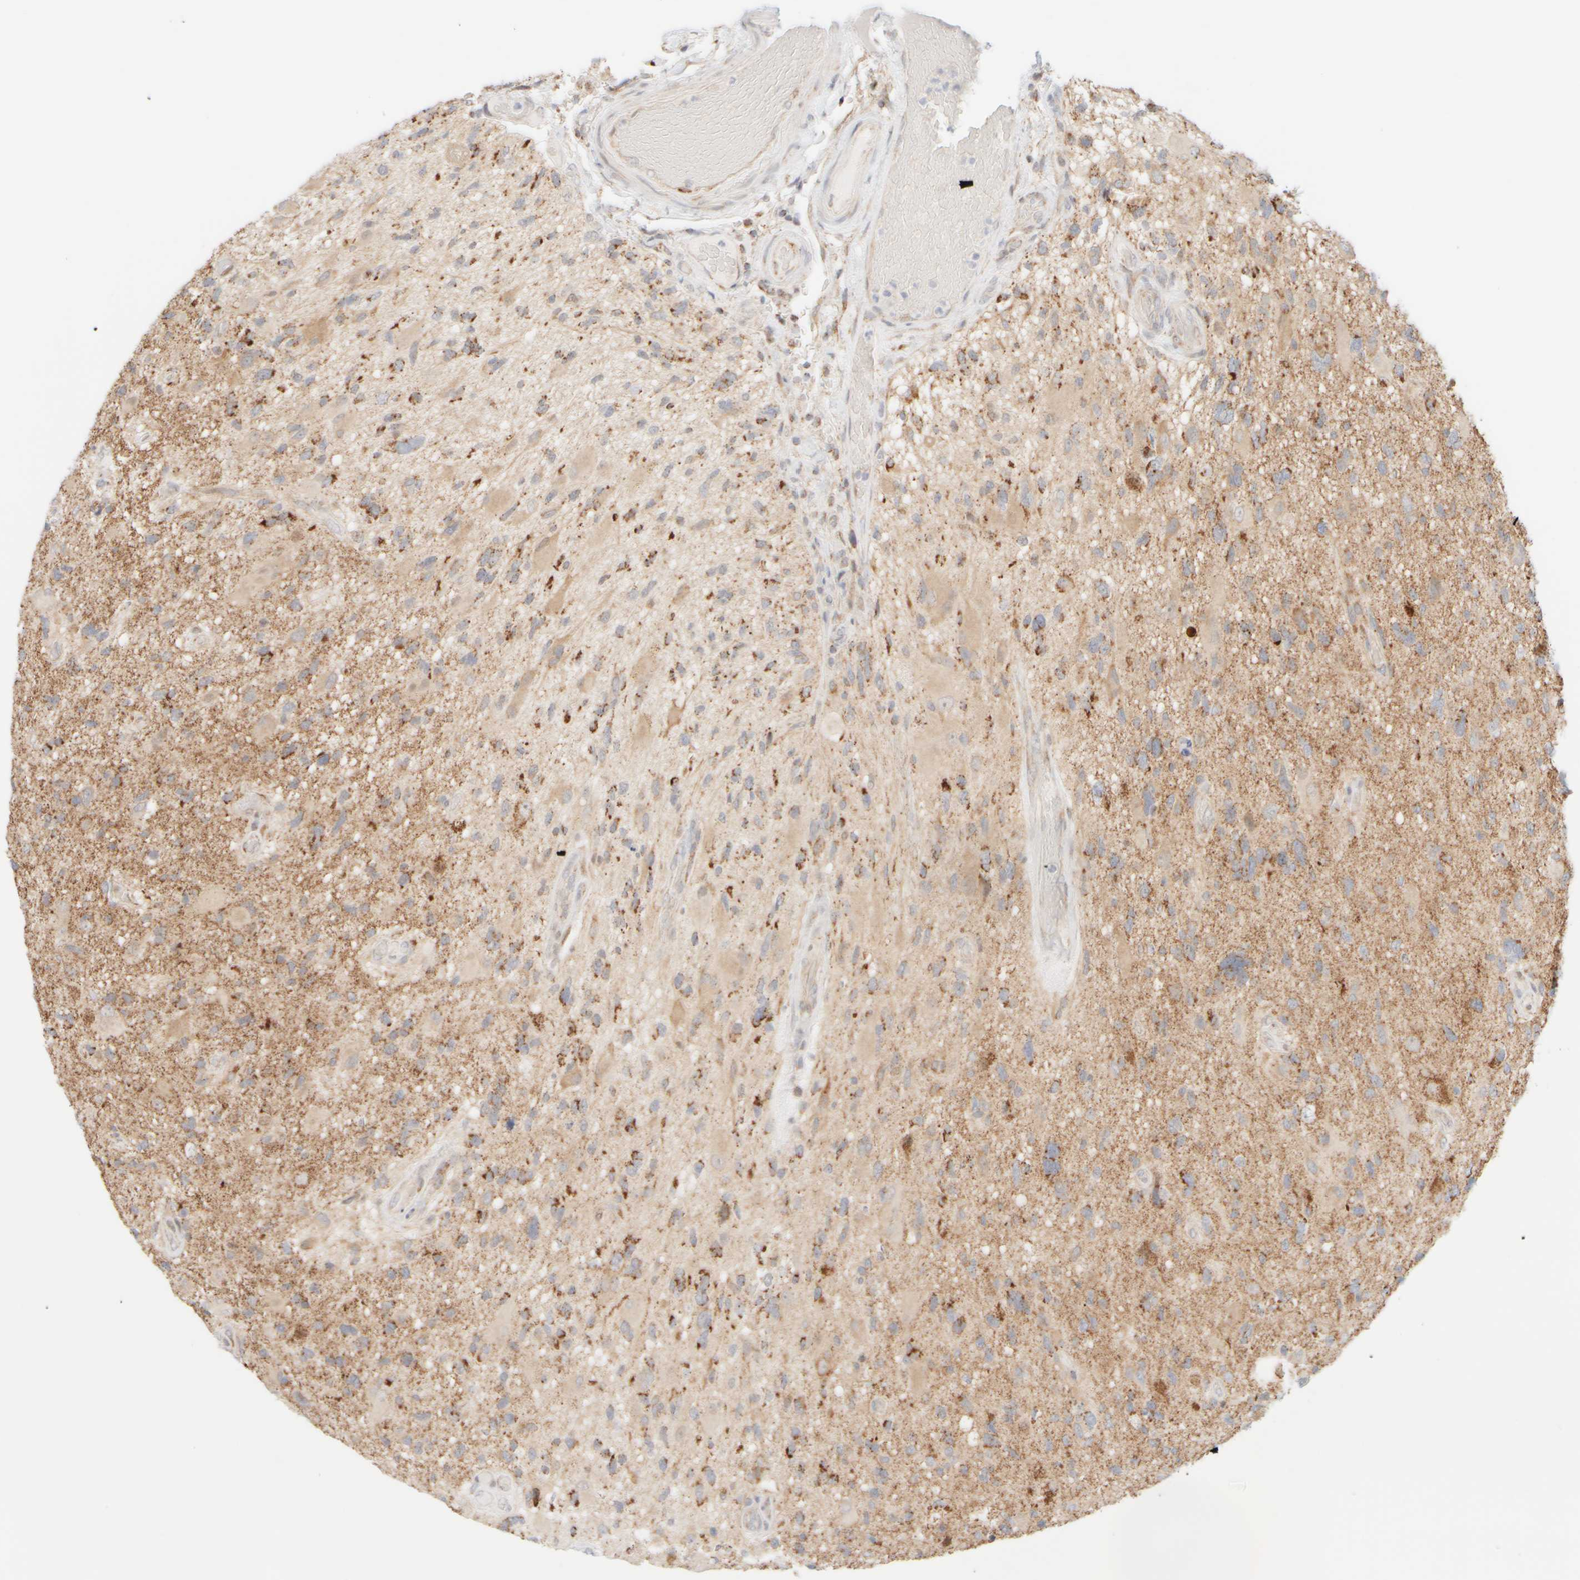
{"staining": {"intensity": "weak", "quantity": ">75%", "location": "cytoplasmic/membranous"}, "tissue": "glioma", "cell_type": "Tumor cells", "image_type": "cancer", "snomed": [{"axis": "morphology", "description": "Glioma, malignant, High grade"}, {"axis": "topography", "description": "Brain"}], "caption": "Tumor cells reveal low levels of weak cytoplasmic/membranous staining in approximately >75% of cells in glioma.", "gene": "PPM1K", "patient": {"sex": "male", "age": 33}}